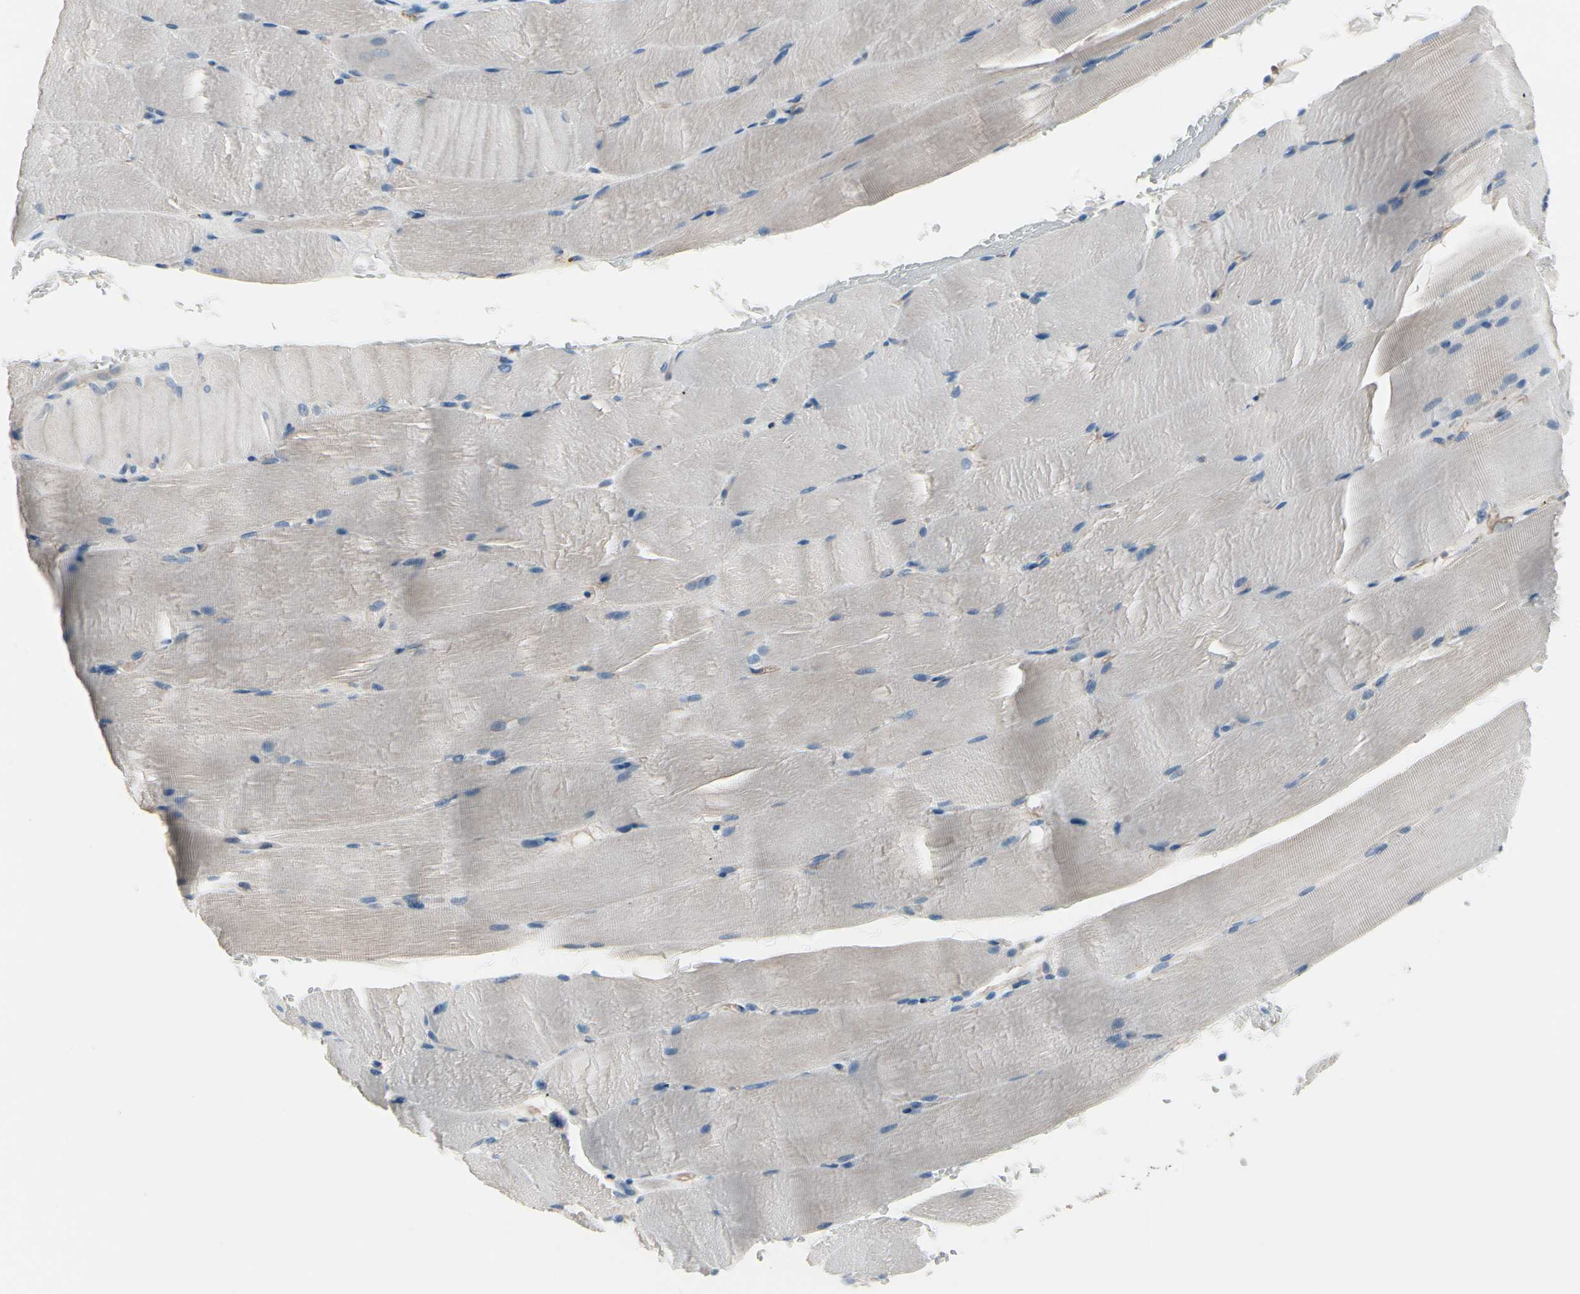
{"staining": {"intensity": "negative", "quantity": "none", "location": "none"}, "tissue": "skeletal muscle", "cell_type": "Myocytes", "image_type": "normal", "snomed": [{"axis": "morphology", "description": "Normal tissue, NOS"}, {"axis": "topography", "description": "Skeletal muscle"}, {"axis": "topography", "description": "Parathyroid gland"}], "caption": "Normal skeletal muscle was stained to show a protein in brown. There is no significant staining in myocytes. Brightfield microscopy of IHC stained with DAB (3,3'-diaminobenzidine) (brown) and hematoxylin (blue), captured at high magnification.", "gene": "PGR", "patient": {"sex": "female", "age": 37}}